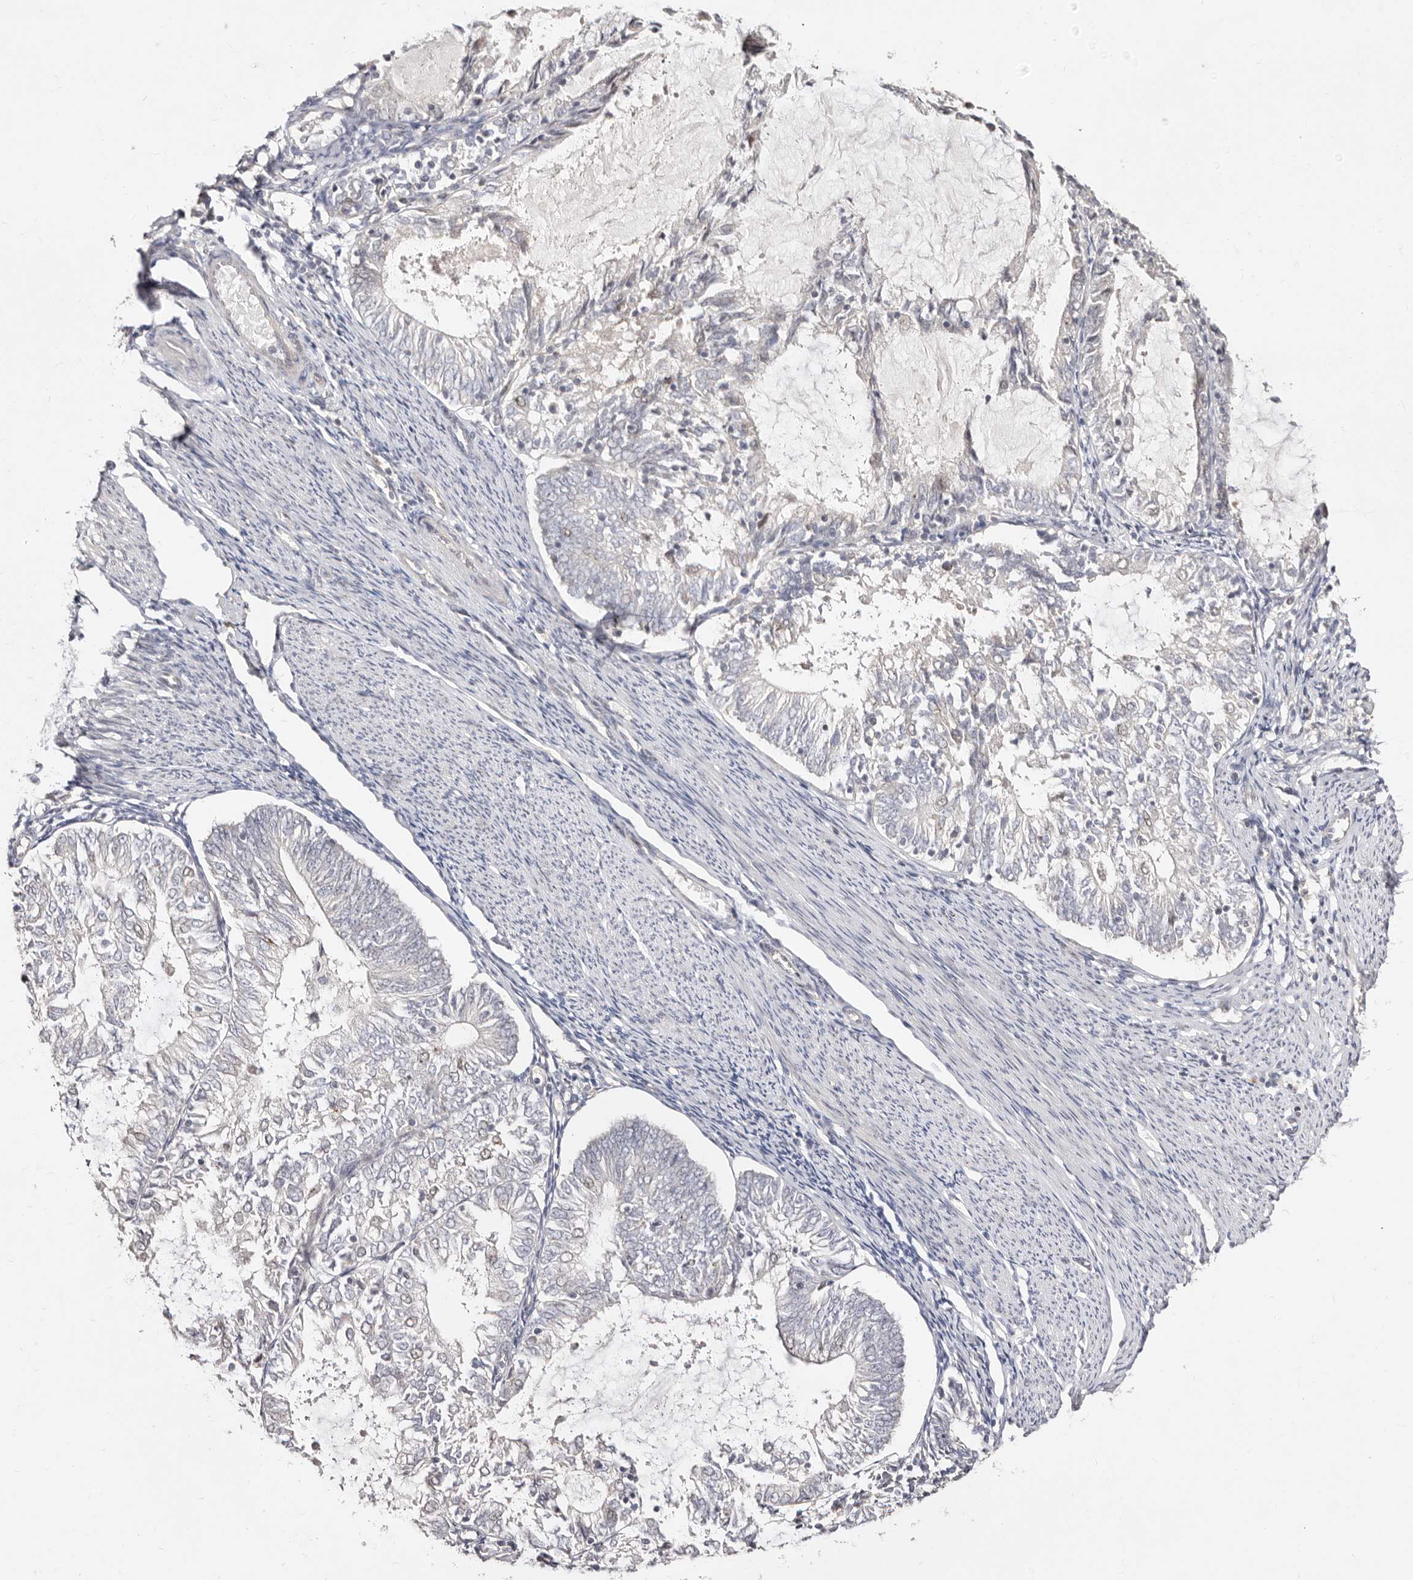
{"staining": {"intensity": "negative", "quantity": "none", "location": "none"}, "tissue": "endometrial cancer", "cell_type": "Tumor cells", "image_type": "cancer", "snomed": [{"axis": "morphology", "description": "Adenocarcinoma, NOS"}, {"axis": "topography", "description": "Endometrium"}], "caption": "Endometrial adenocarcinoma stained for a protein using IHC exhibits no positivity tumor cells.", "gene": "LCORL", "patient": {"sex": "female", "age": 57}}